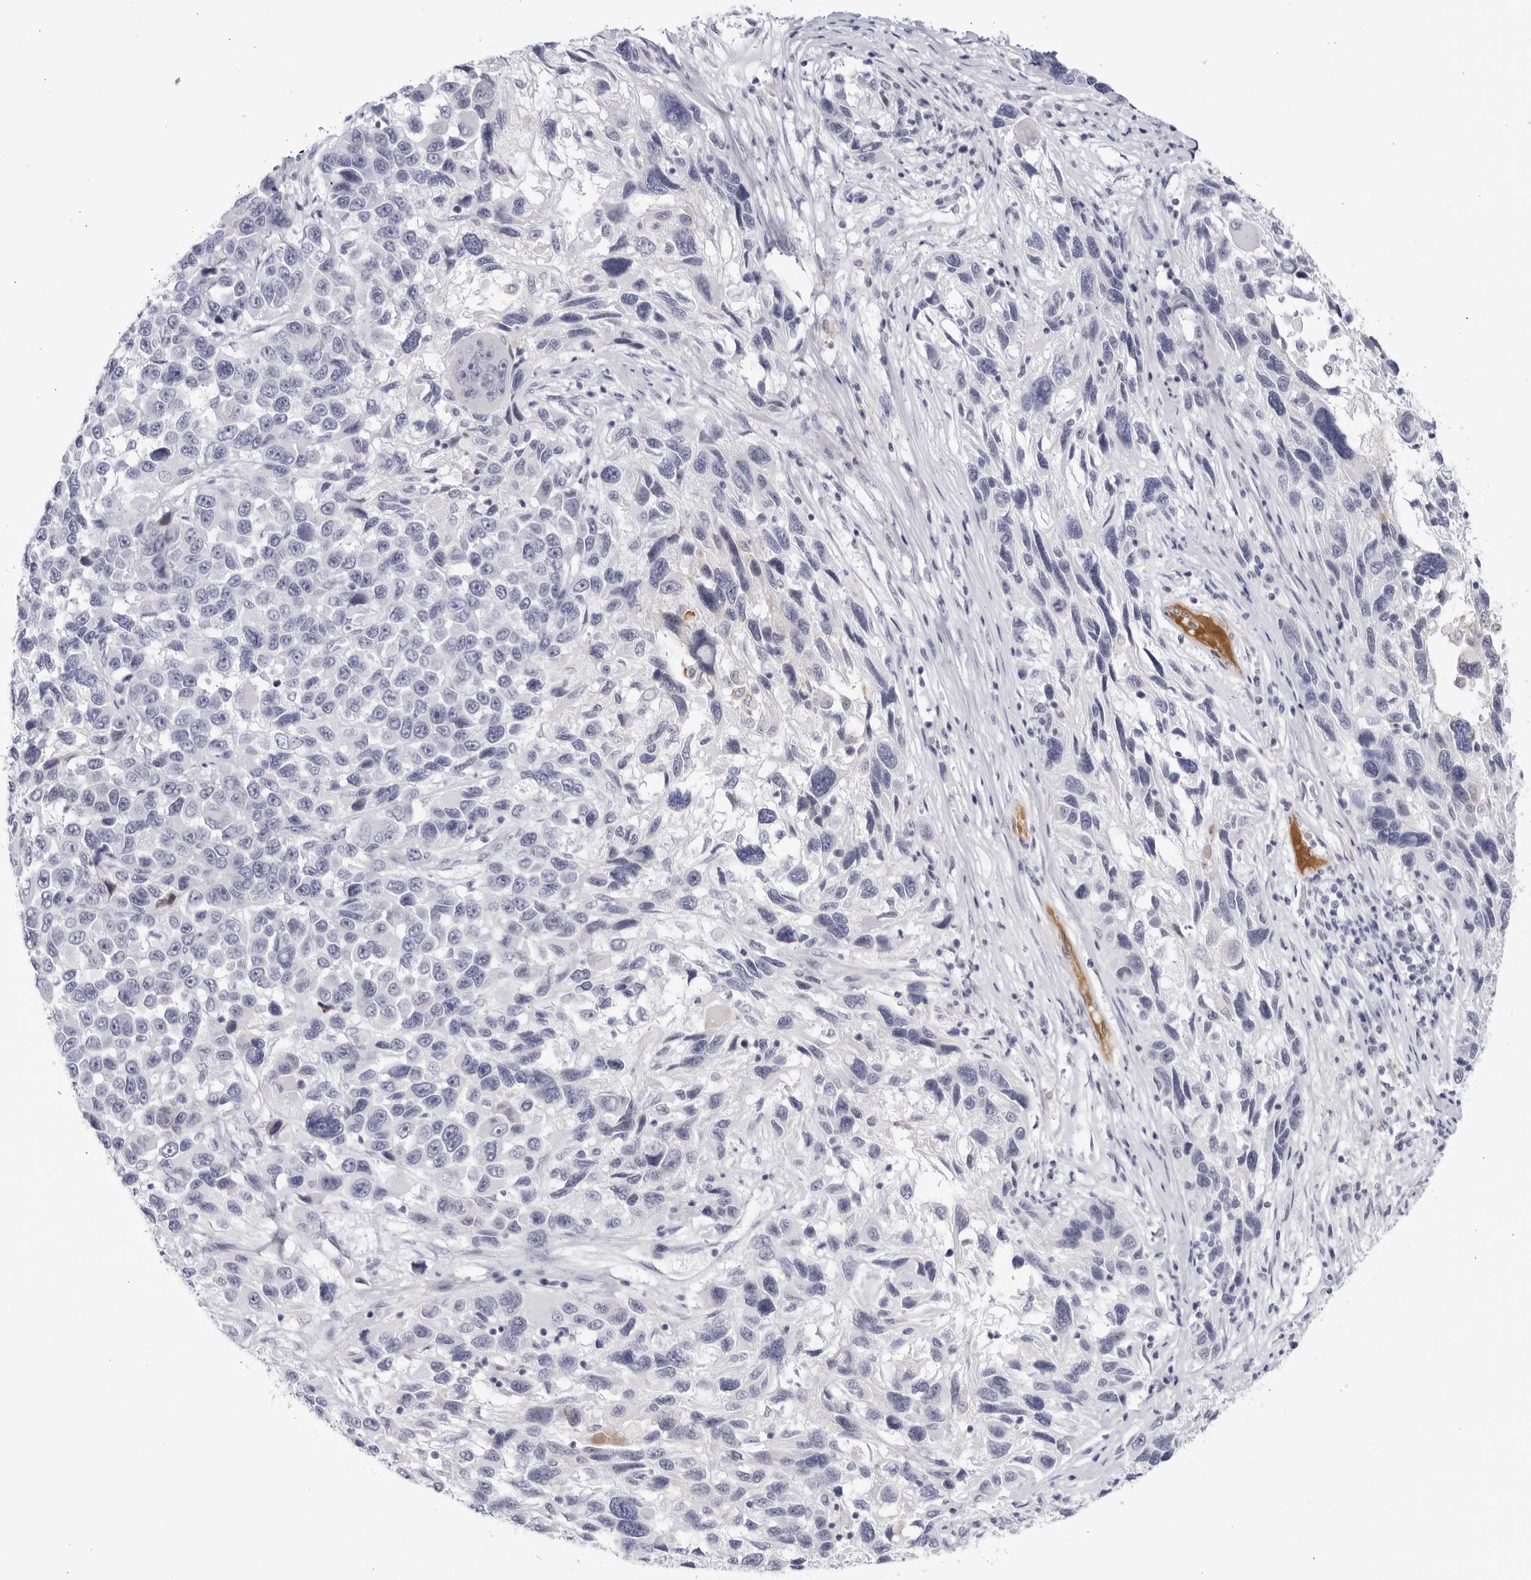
{"staining": {"intensity": "negative", "quantity": "none", "location": "none"}, "tissue": "melanoma", "cell_type": "Tumor cells", "image_type": "cancer", "snomed": [{"axis": "morphology", "description": "Malignant melanoma, NOS"}, {"axis": "topography", "description": "Skin"}], "caption": "Tumor cells are negative for protein expression in human melanoma. The staining was performed using DAB to visualize the protein expression in brown, while the nuclei were stained in blue with hematoxylin (Magnification: 20x).", "gene": "CNBD1", "patient": {"sex": "male", "age": 53}}